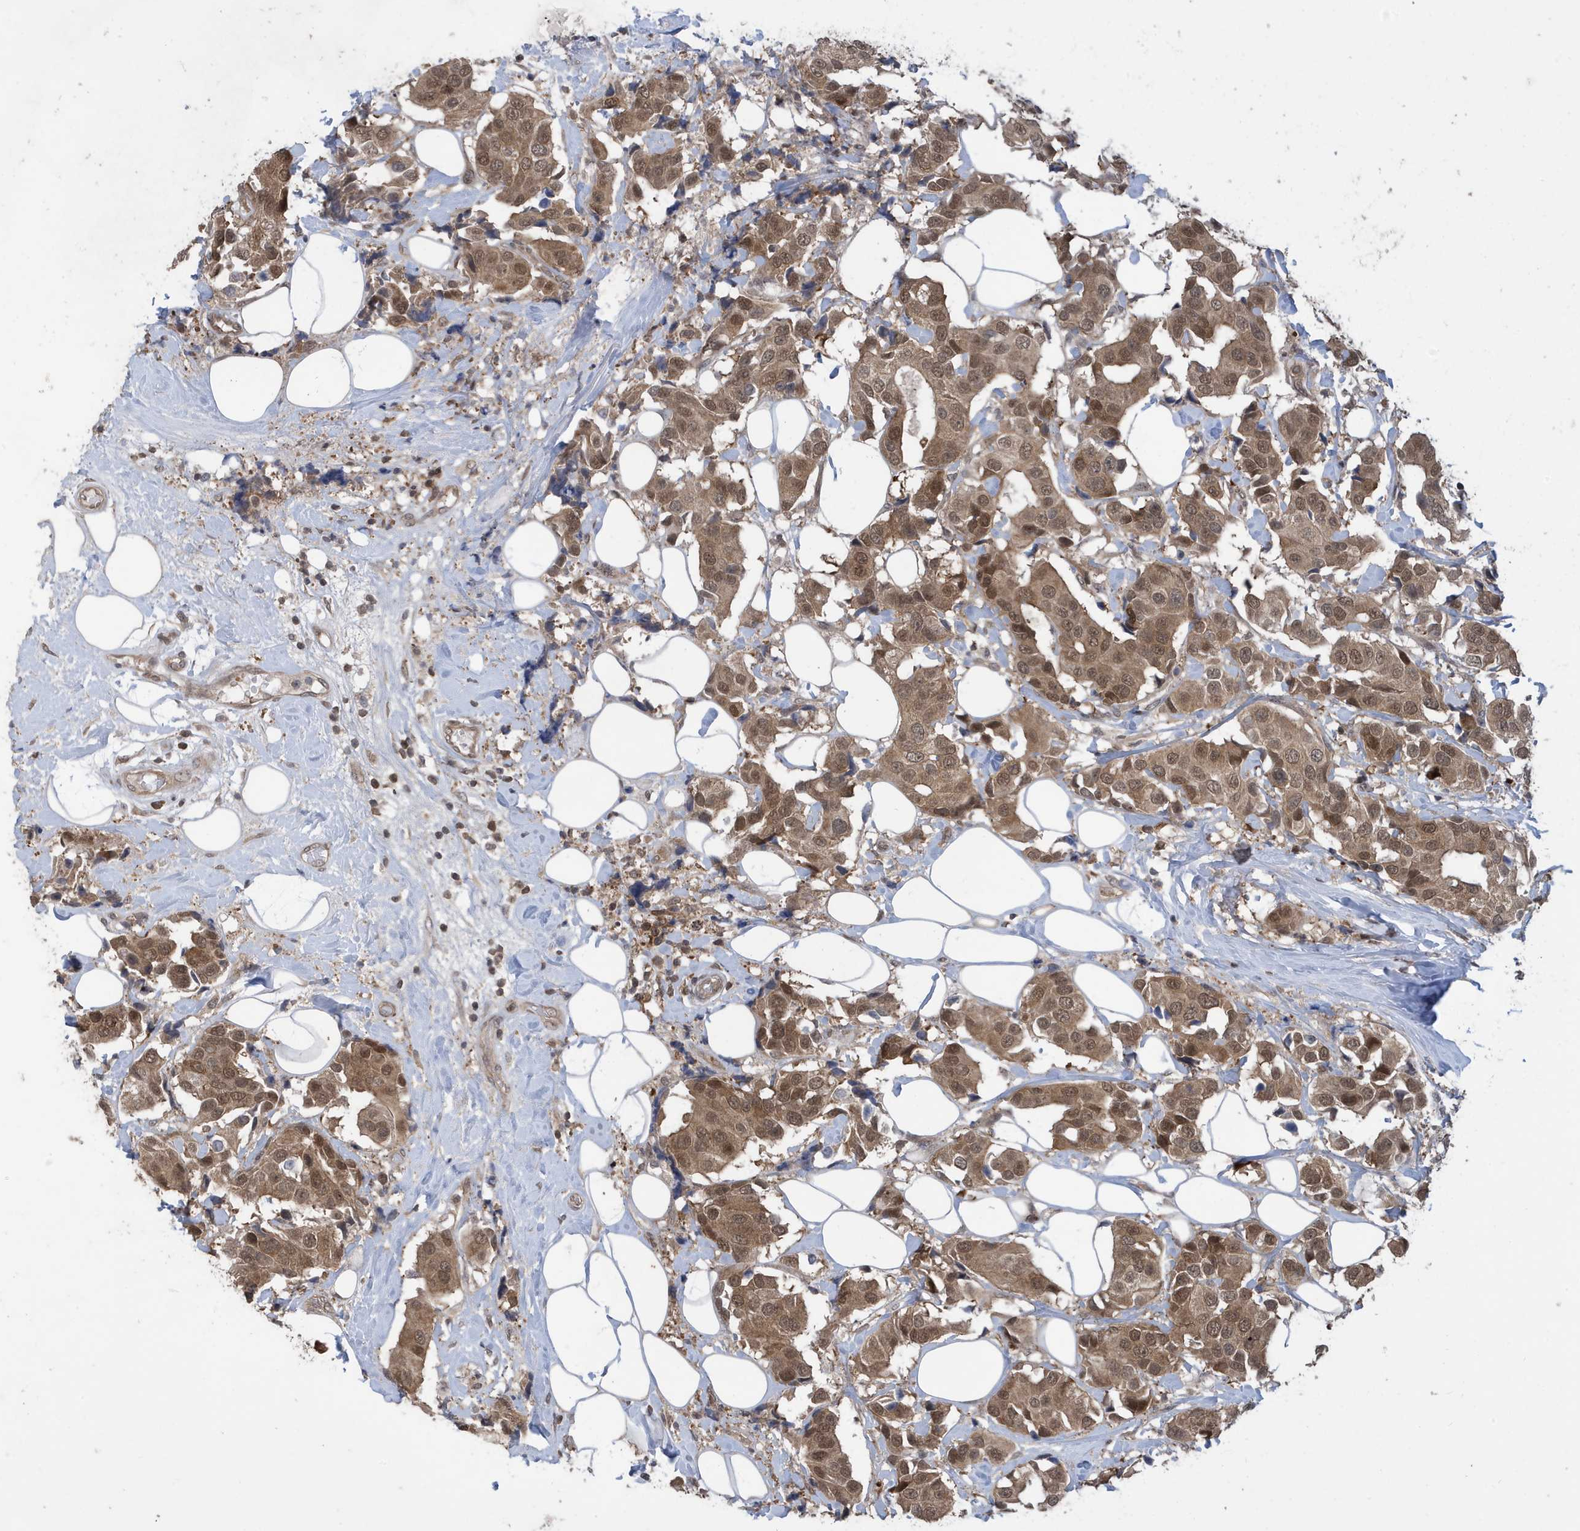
{"staining": {"intensity": "moderate", "quantity": ">75%", "location": "cytoplasmic/membranous,nuclear"}, "tissue": "breast cancer", "cell_type": "Tumor cells", "image_type": "cancer", "snomed": [{"axis": "morphology", "description": "Normal tissue, NOS"}, {"axis": "morphology", "description": "Duct carcinoma"}, {"axis": "topography", "description": "Breast"}], "caption": "Tumor cells display moderate cytoplasmic/membranous and nuclear staining in about >75% of cells in breast cancer. (DAB (3,3'-diaminobenzidine) IHC with brightfield microscopy, high magnification).", "gene": "UBQLN1", "patient": {"sex": "female", "age": 39}}